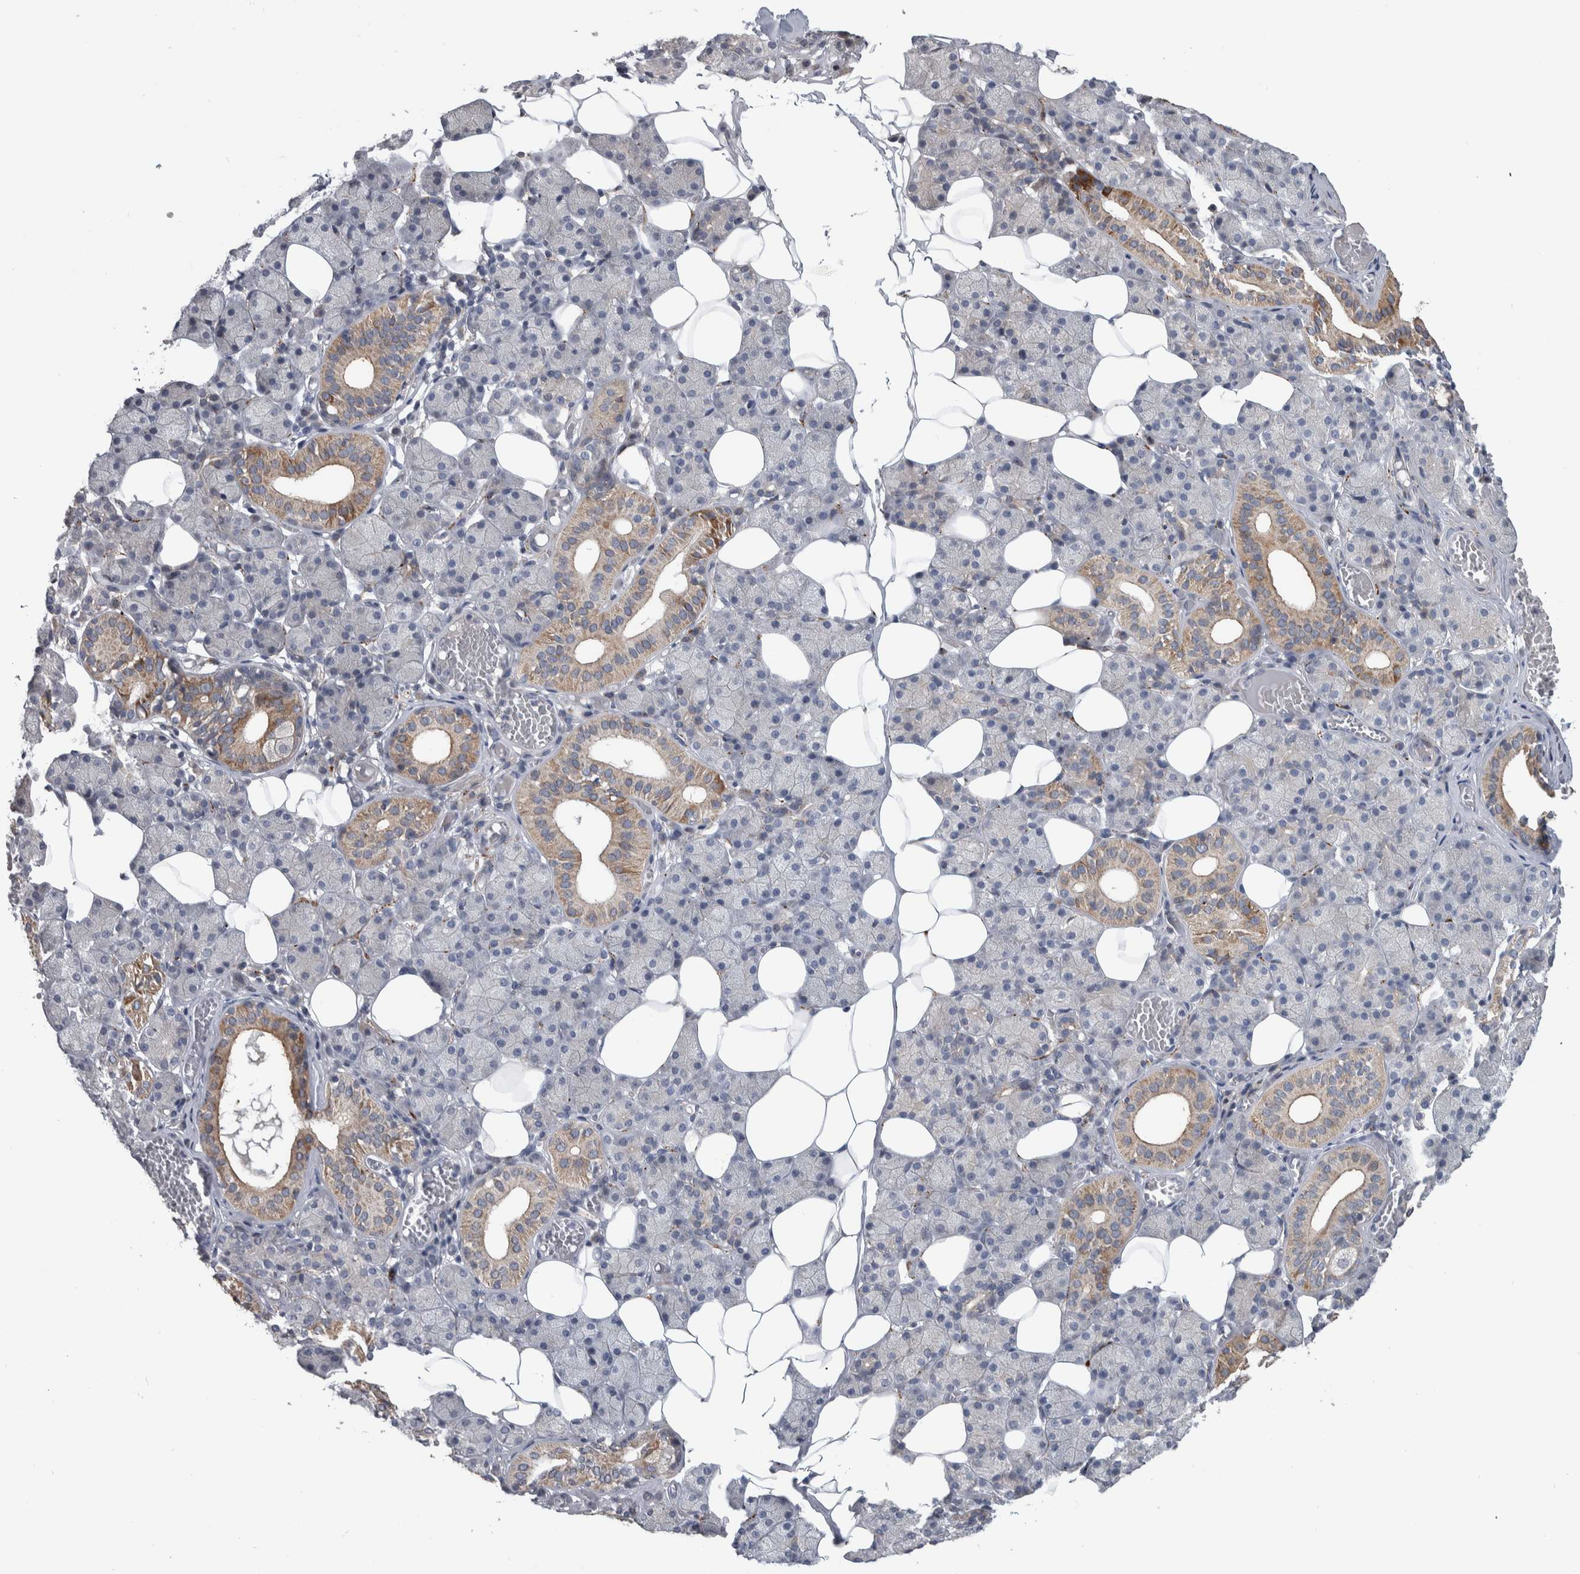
{"staining": {"intensity": "moderate", "quantity": "<25%", "location": "cytoplasmic/membranous"}, "tissue": "salivary gland", "cell_type": "Glandular cells", "image_type": "normal", "snomed": [{"axis": "morphology", "description": "Normal tissue, NOS"}, {"axis": "topography", "description": "Salivary gland"}], "caption": "Protein expression analysis of unremarkable salivary gland demonstrates moderate cytoplasmic/membranous staining in about <25% of glandular cells. The protein of interest is stained brown, and the nuclei are stained in blue (DAB IHC with brightfield microscopy, high magnification).", "gene": "FAM83G", "patient": {"sex": "female", "age": 33}}